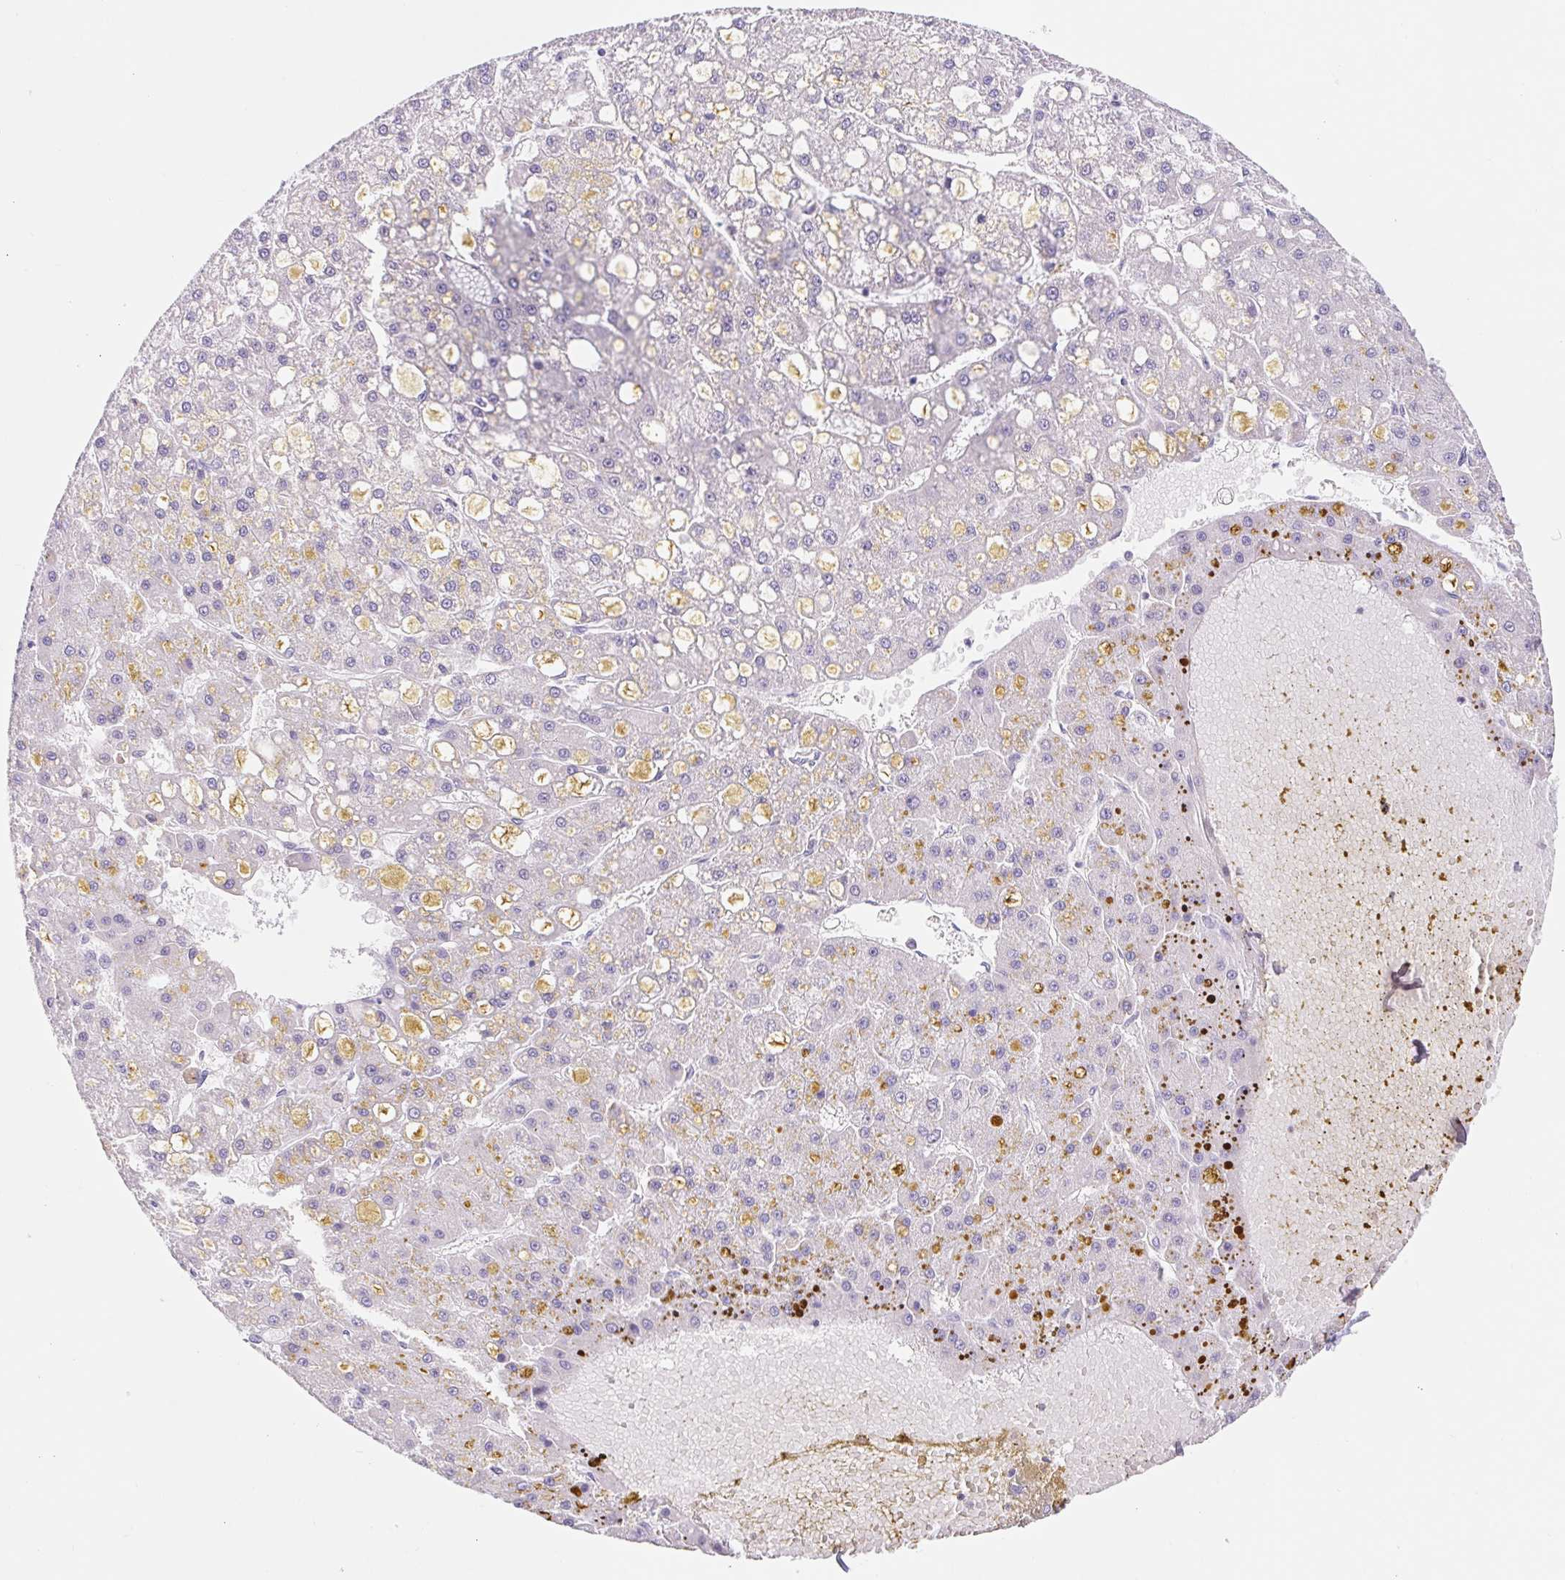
{"staining": {"intensity": "negative", "quantity": "none", "location": "none"}, "tissue": "liver cancer", "cell_type": "Tumor cells", "image_type": "cancer", "snomed": [{"axis": "morphology", "description": "Carcinoma, Hepatocellular, NOS"}, {"axis": "topography", "description": "Liver"}], "caption": "Tumor cells are negative for protein expression in human liver hepatocellular carcinoma.", "gene": "FKBP6", "patient": {"sex": "male", "age": 67}}